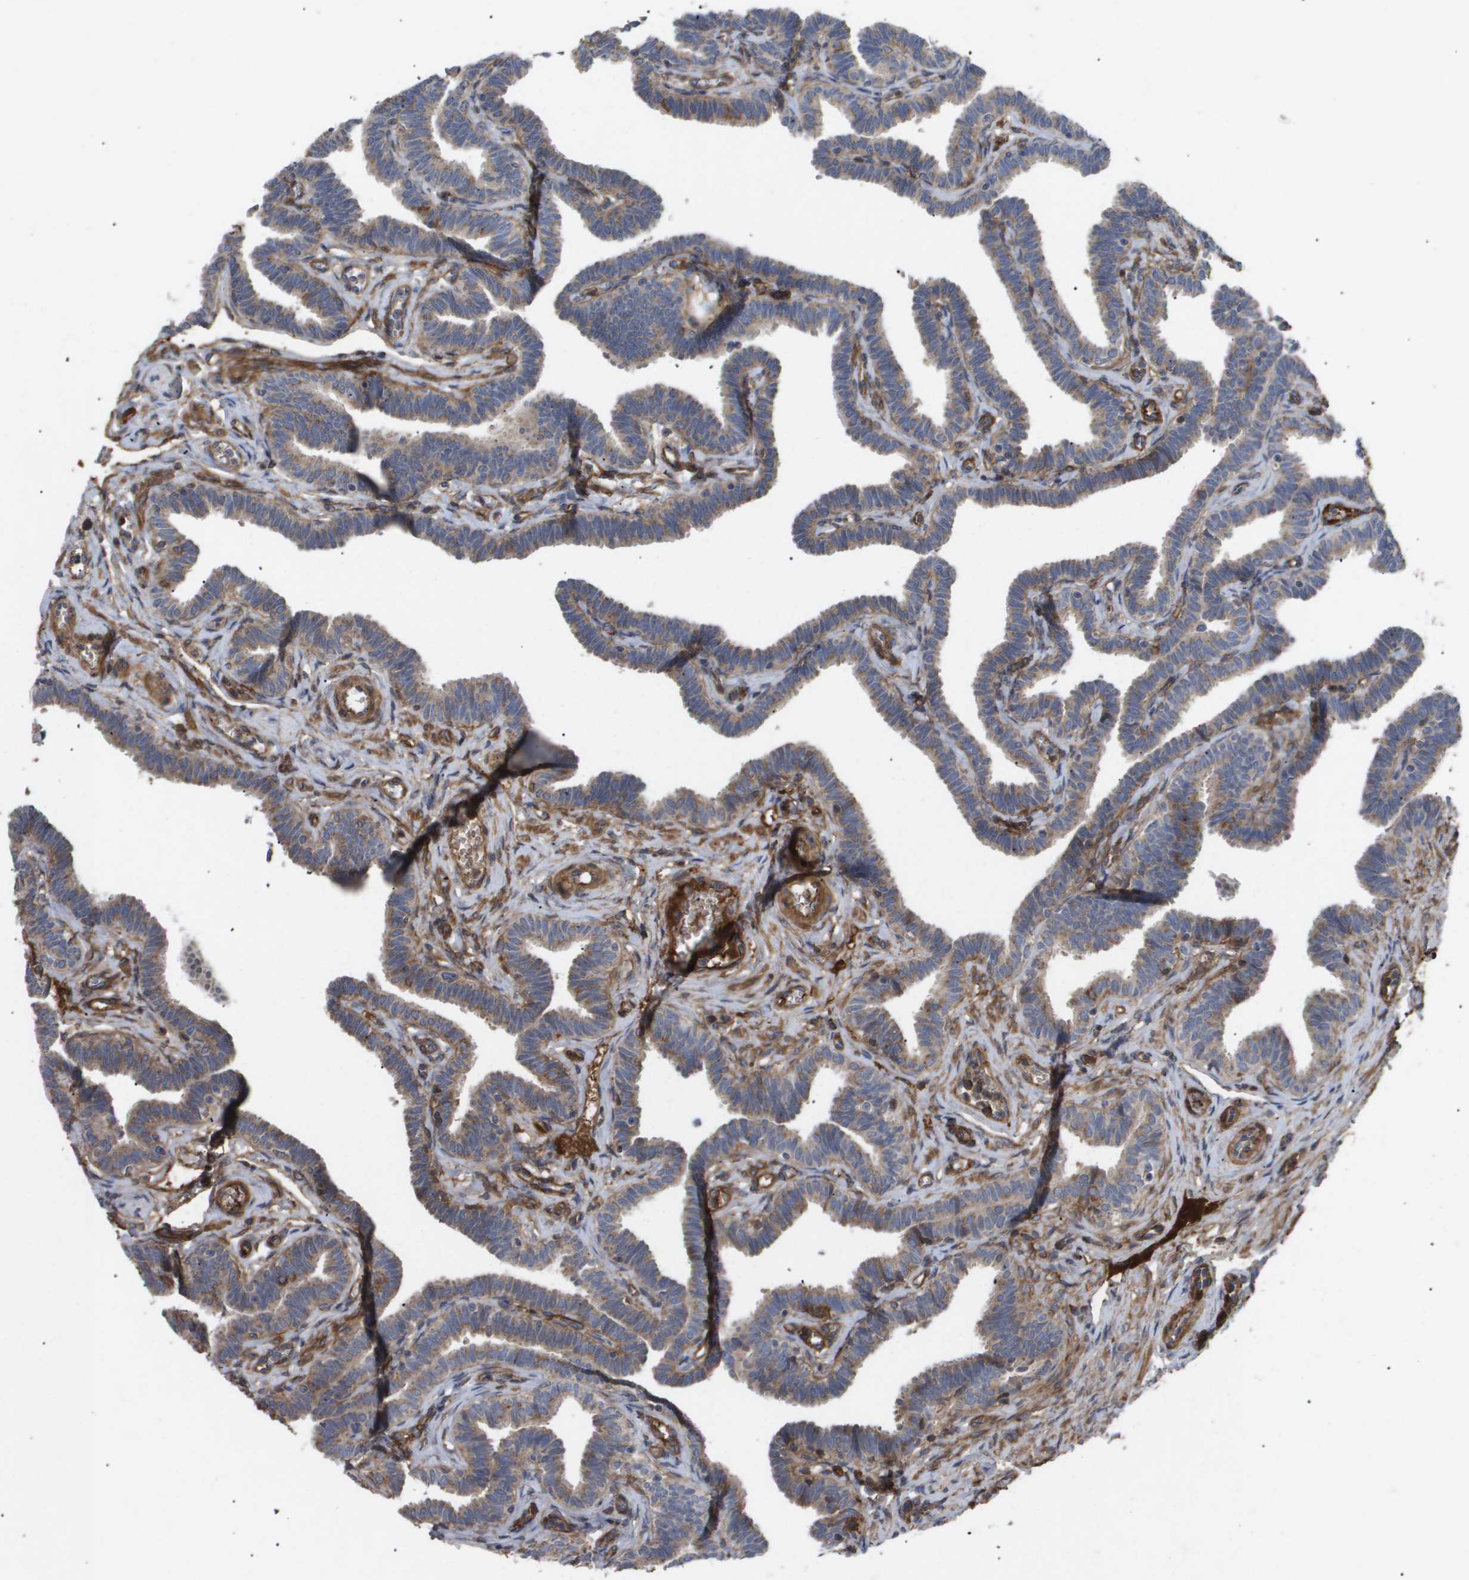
{"staining": {"intensity": "moderate", "quantity": ">75%", "location": "cytoplasmic/membranous"}, "tissue": "fallopian tube", "cell_type": "Glandular cells", "image_type": "normal", "snomed": [{"axis": "morphology", "description": "Normal tissue, NOS"}, {"axis": "topography", "description": "Fallopian tube"}, {"axis": "topography", "description": "Ovary"}], "caption": "Immunohistochemical staining of benign fallopian tube shows moderate cytoplasmic/membranous protein staining in about >75% of glandular cells. (DAB (3,3'-diaminobenzidine) IHC with brightfield microscopy, high magnification).", "gene": "TNS1", "patient": {"sex": "female", "age": 23}}